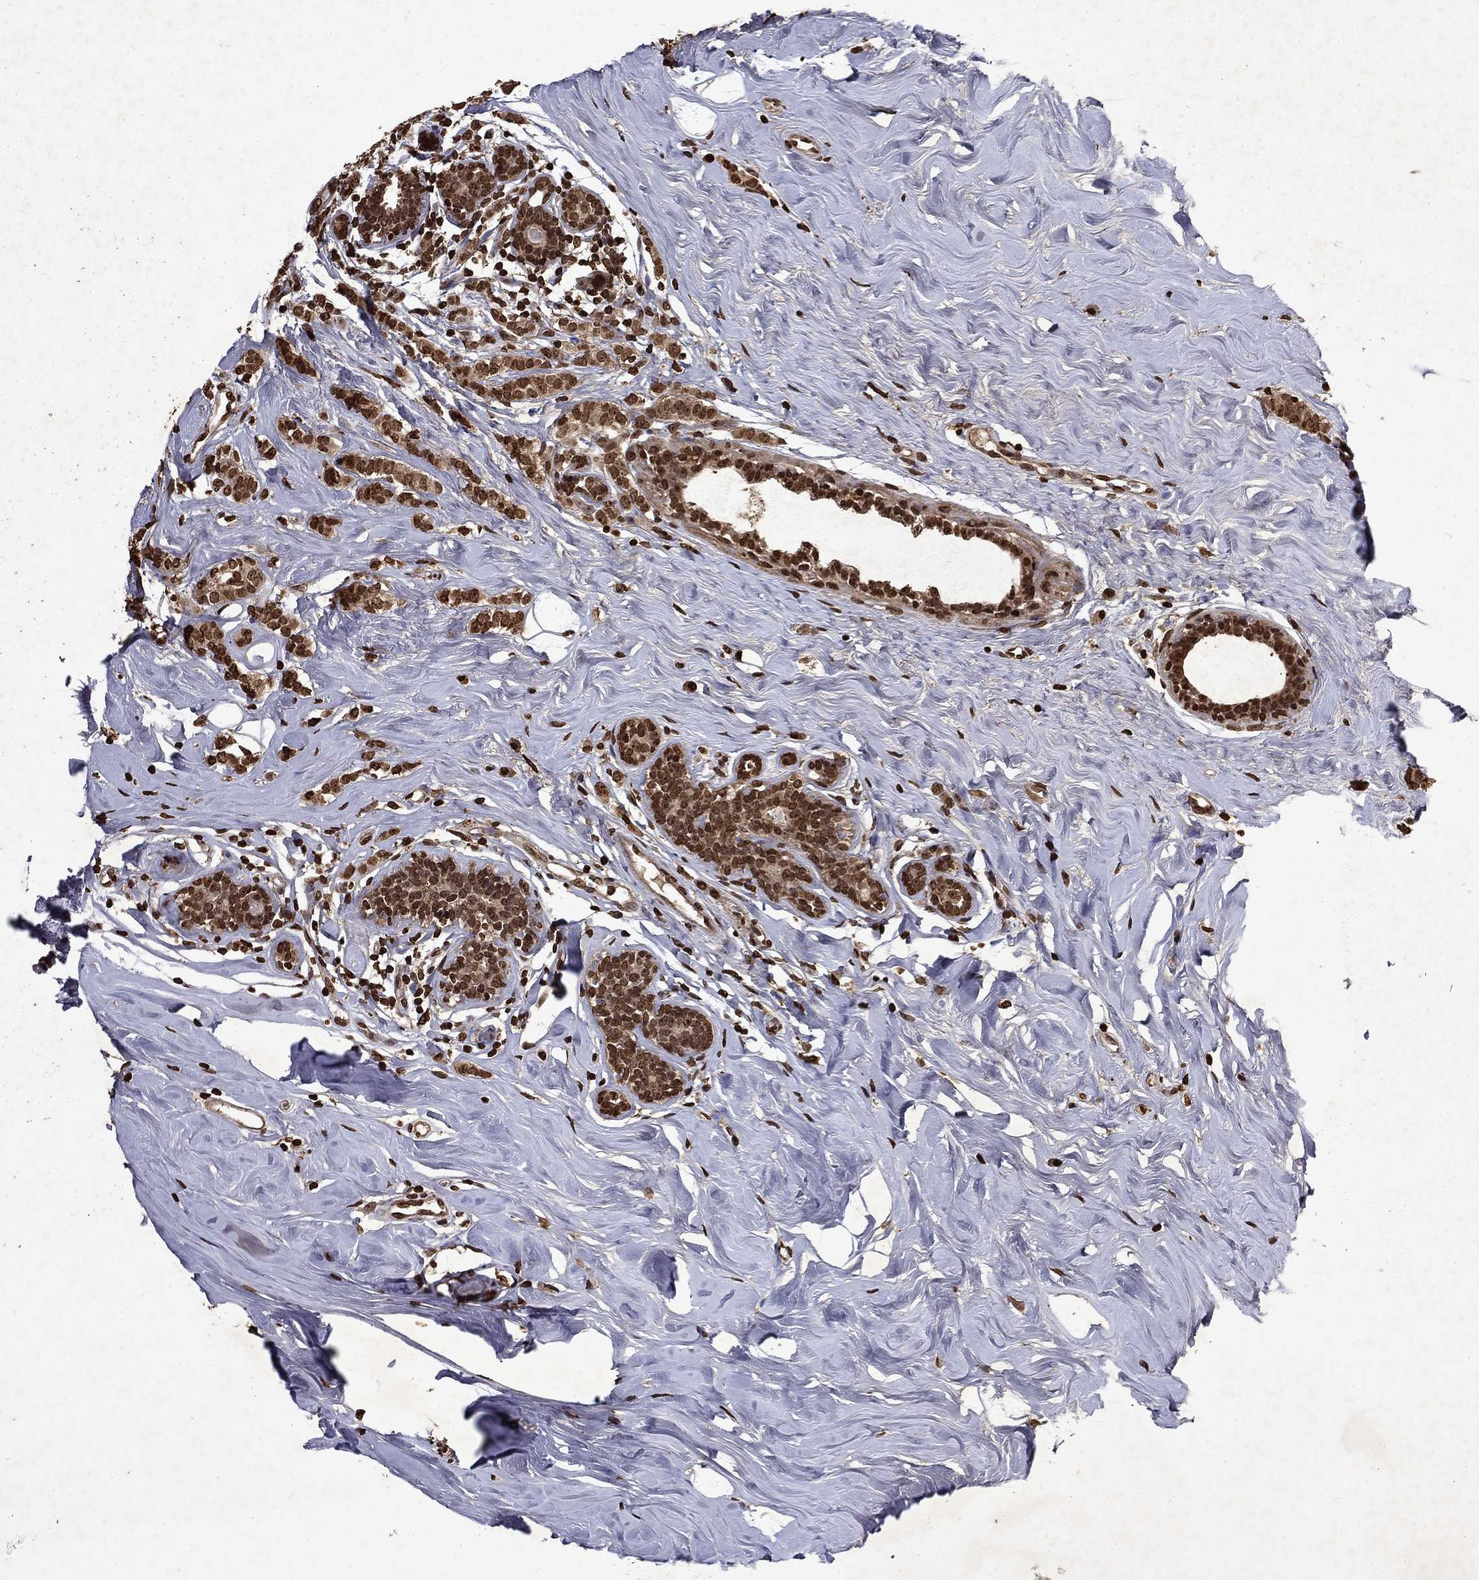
{"staining": {"intensity": "moderate", "quantity": ">75%", "location": "cytoplasmic/membranous,nuclear"}, "tissue": "breast cancer", "cell_type": "Tumor cells", "image_type": "cancer", "snomed": [{"axis": "morphology", "description": "Lobular carcinoma"}, {"axis": "topography", "description": "Breast"}], "caption": "This is a micrograph of immunohistochemistry (IHC) staining of breast lobular carcinoma, which shows moderate positivity in the cytoplasmic/membranous and nuclear of tumor cells.", "gene": "PIN4", "patient": {"sex": "female", "age": 49}}